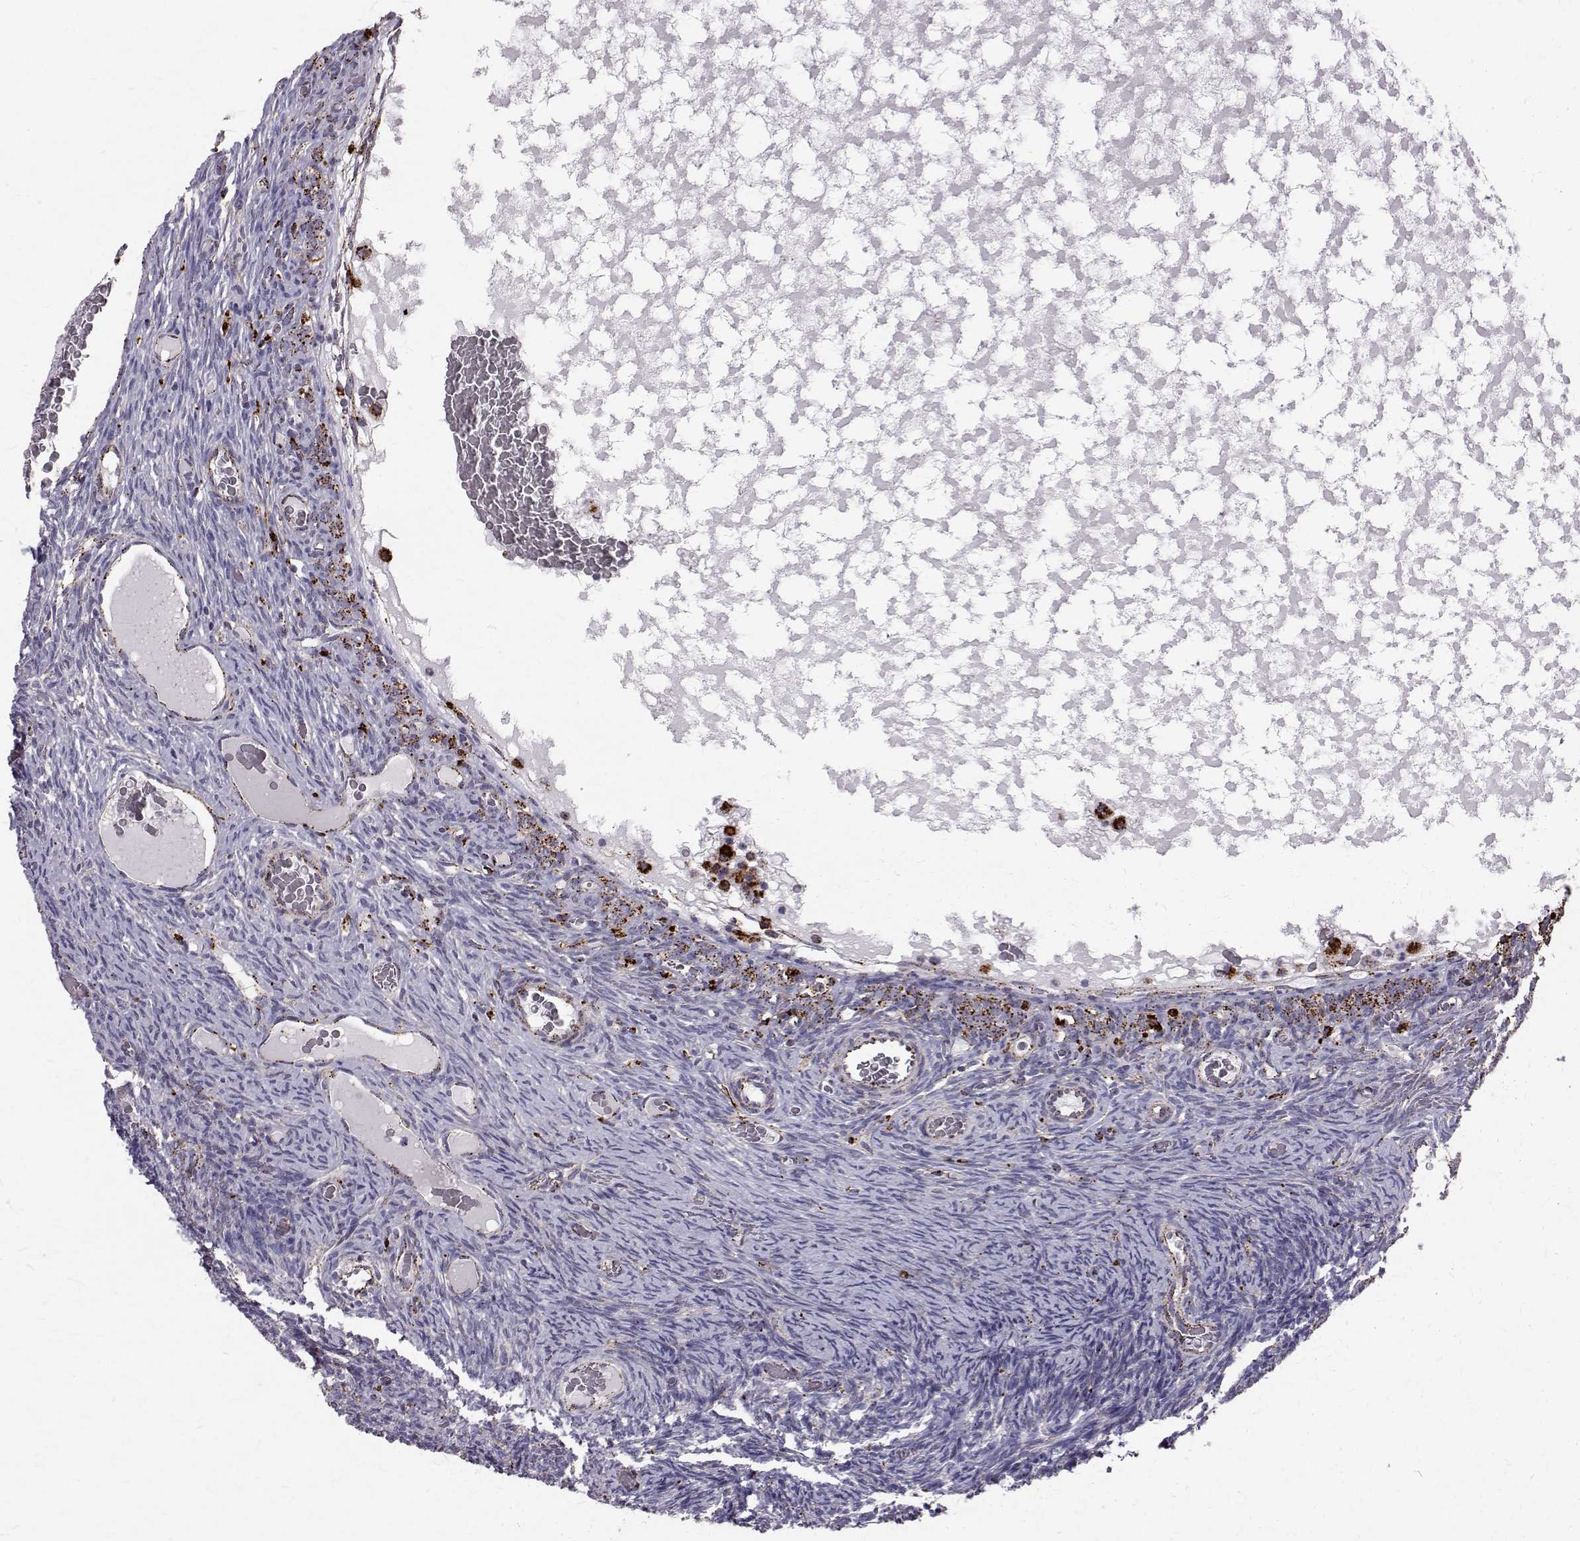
{"staining": {"intensity": "strong", "quantity": "<25%", "location": "cytoplasmic/membranous"}, "tissue": "ovary", "cell_type": "Ovarian stroma cells", "image_type": "normal", "snomed": [{"axis": "morphology", "description": "Normal tissue, NOS"}, {"axis": "topography", "description": "Ovary"}], "caption": "The photomicrograph reveals staining of benign ovary, revealing strong cytoplasmic/membranous protein positivity (brown color) within ovarian stroma cells.", "gene": "TPP1", "patient": {"sex": "female", "age": 34}}